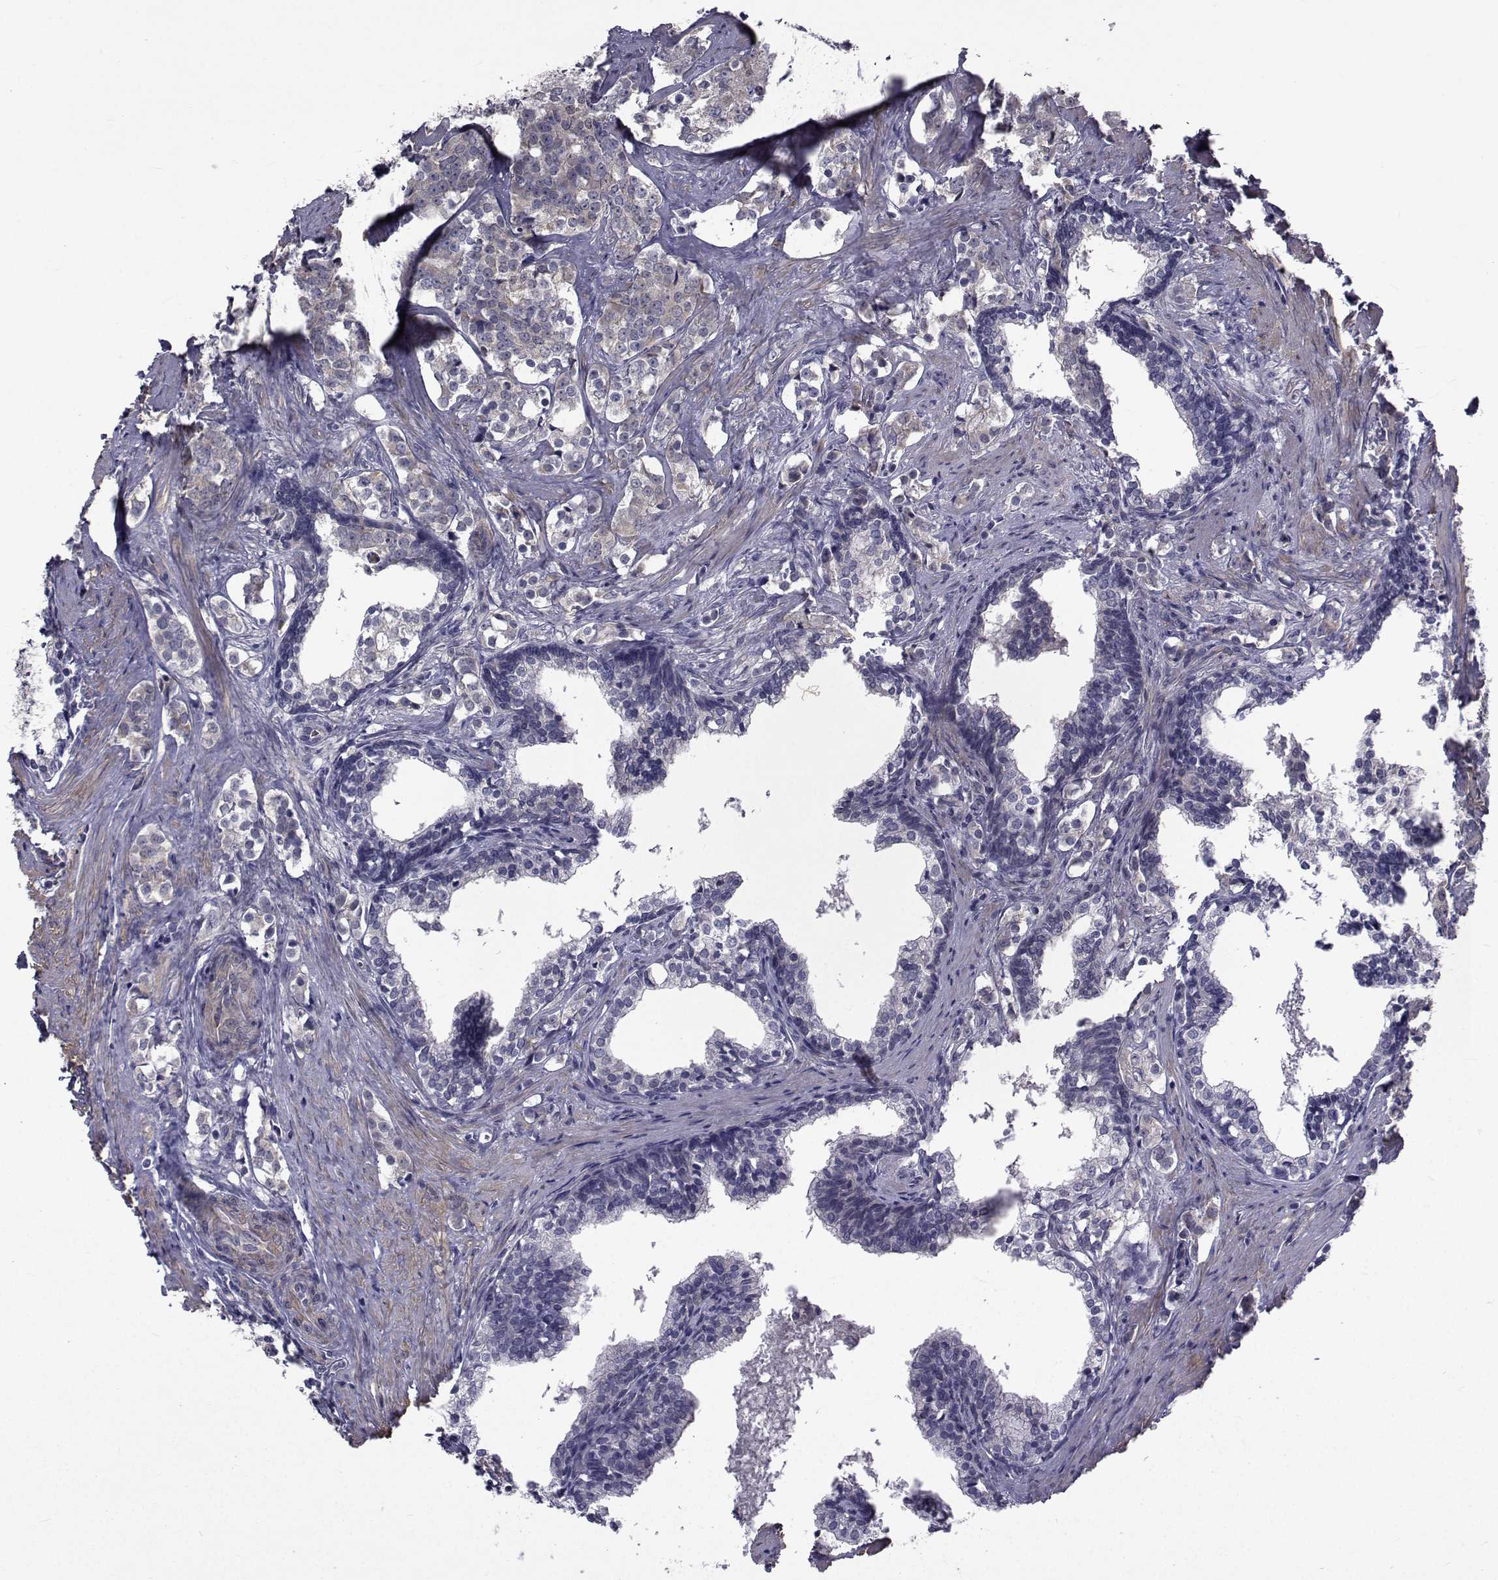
{"staining": {"intensity": "weak", "quantity": "25%-75%", "location": "cytoplasmic/membranous"}, "tissue": "prostate cancer", "cell_type": "Tumor cells", "image_type": "cancer", "snomed": [{"axis": "morphology", "description": "Adenocarcinoma, NOS"}, {"axis": "topography", "description": "Prostate and seminal vesicle, NOS"}], "caption": "High-magnification brightfield microscopy of adenocarcinoma (prostate) stained with DAB (3,3'-diaminobenzidine) (brown) and counterstained with hematoxylin (blue). tumor cells exhibit weak cytoplasmic/membranous expression is appreciated in about25%-75% of cells.", "gene": "CFAP74", "patient": {"sex": "male", "age": 63}}